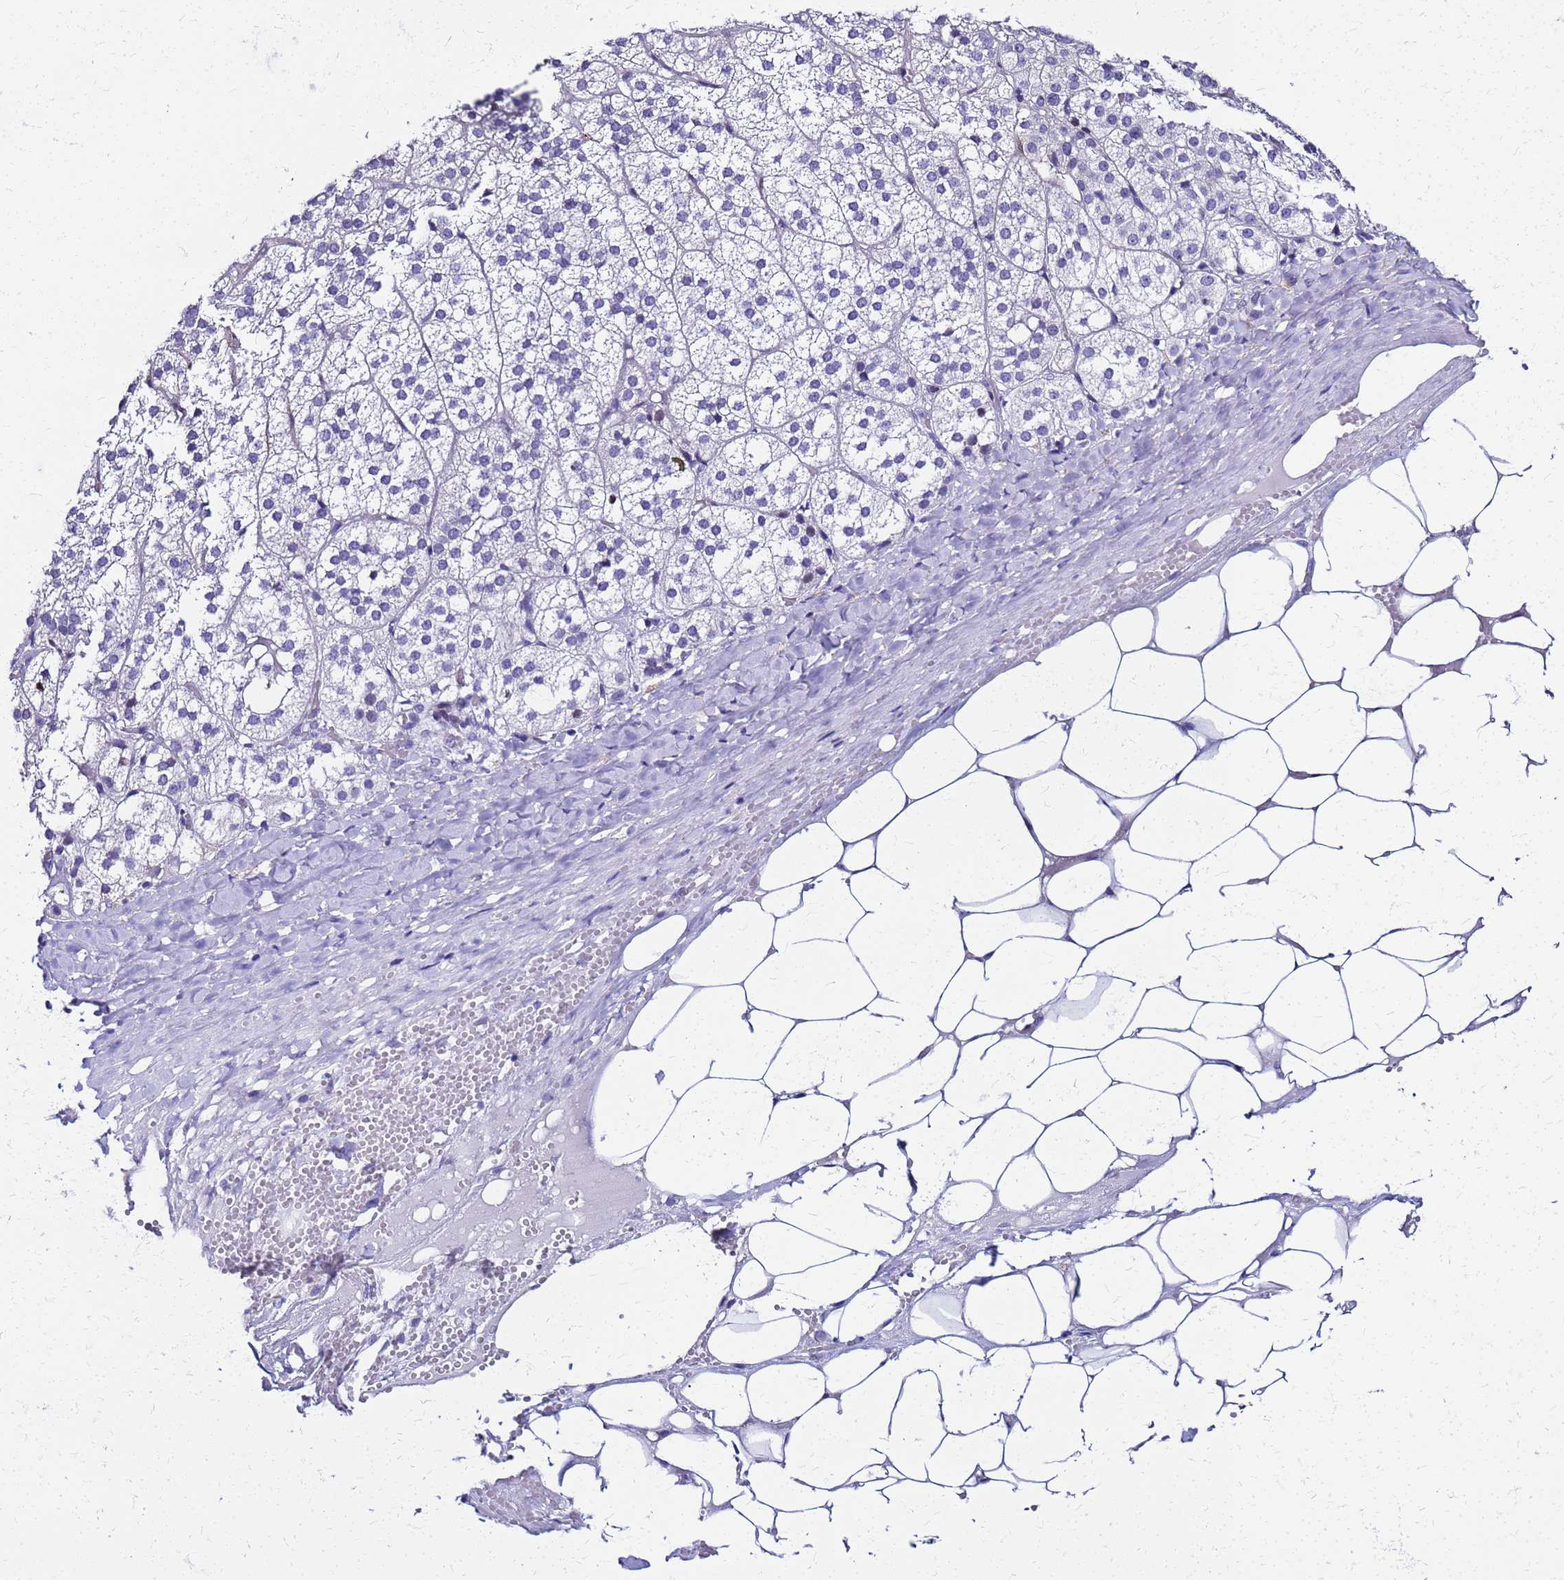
{"staining": {"intensity": "negative", "quantity": "none", "location": "none"}, "tissue": "adrenal gland", "cell_type": "Glandular cells", "image_type": "normal", "snomed": [{"axis": "morphology", "description": "Normal tissue, NOS"}, {"axis": "topography", "description": "Adrenal gland"}], "caption": "Immunohistochemistry (IHC) of benign human adrenal gland reveals no positivity in glandular cells.", "gene": "SMIM21", "patient": {"sex": "female", "age": 61}}